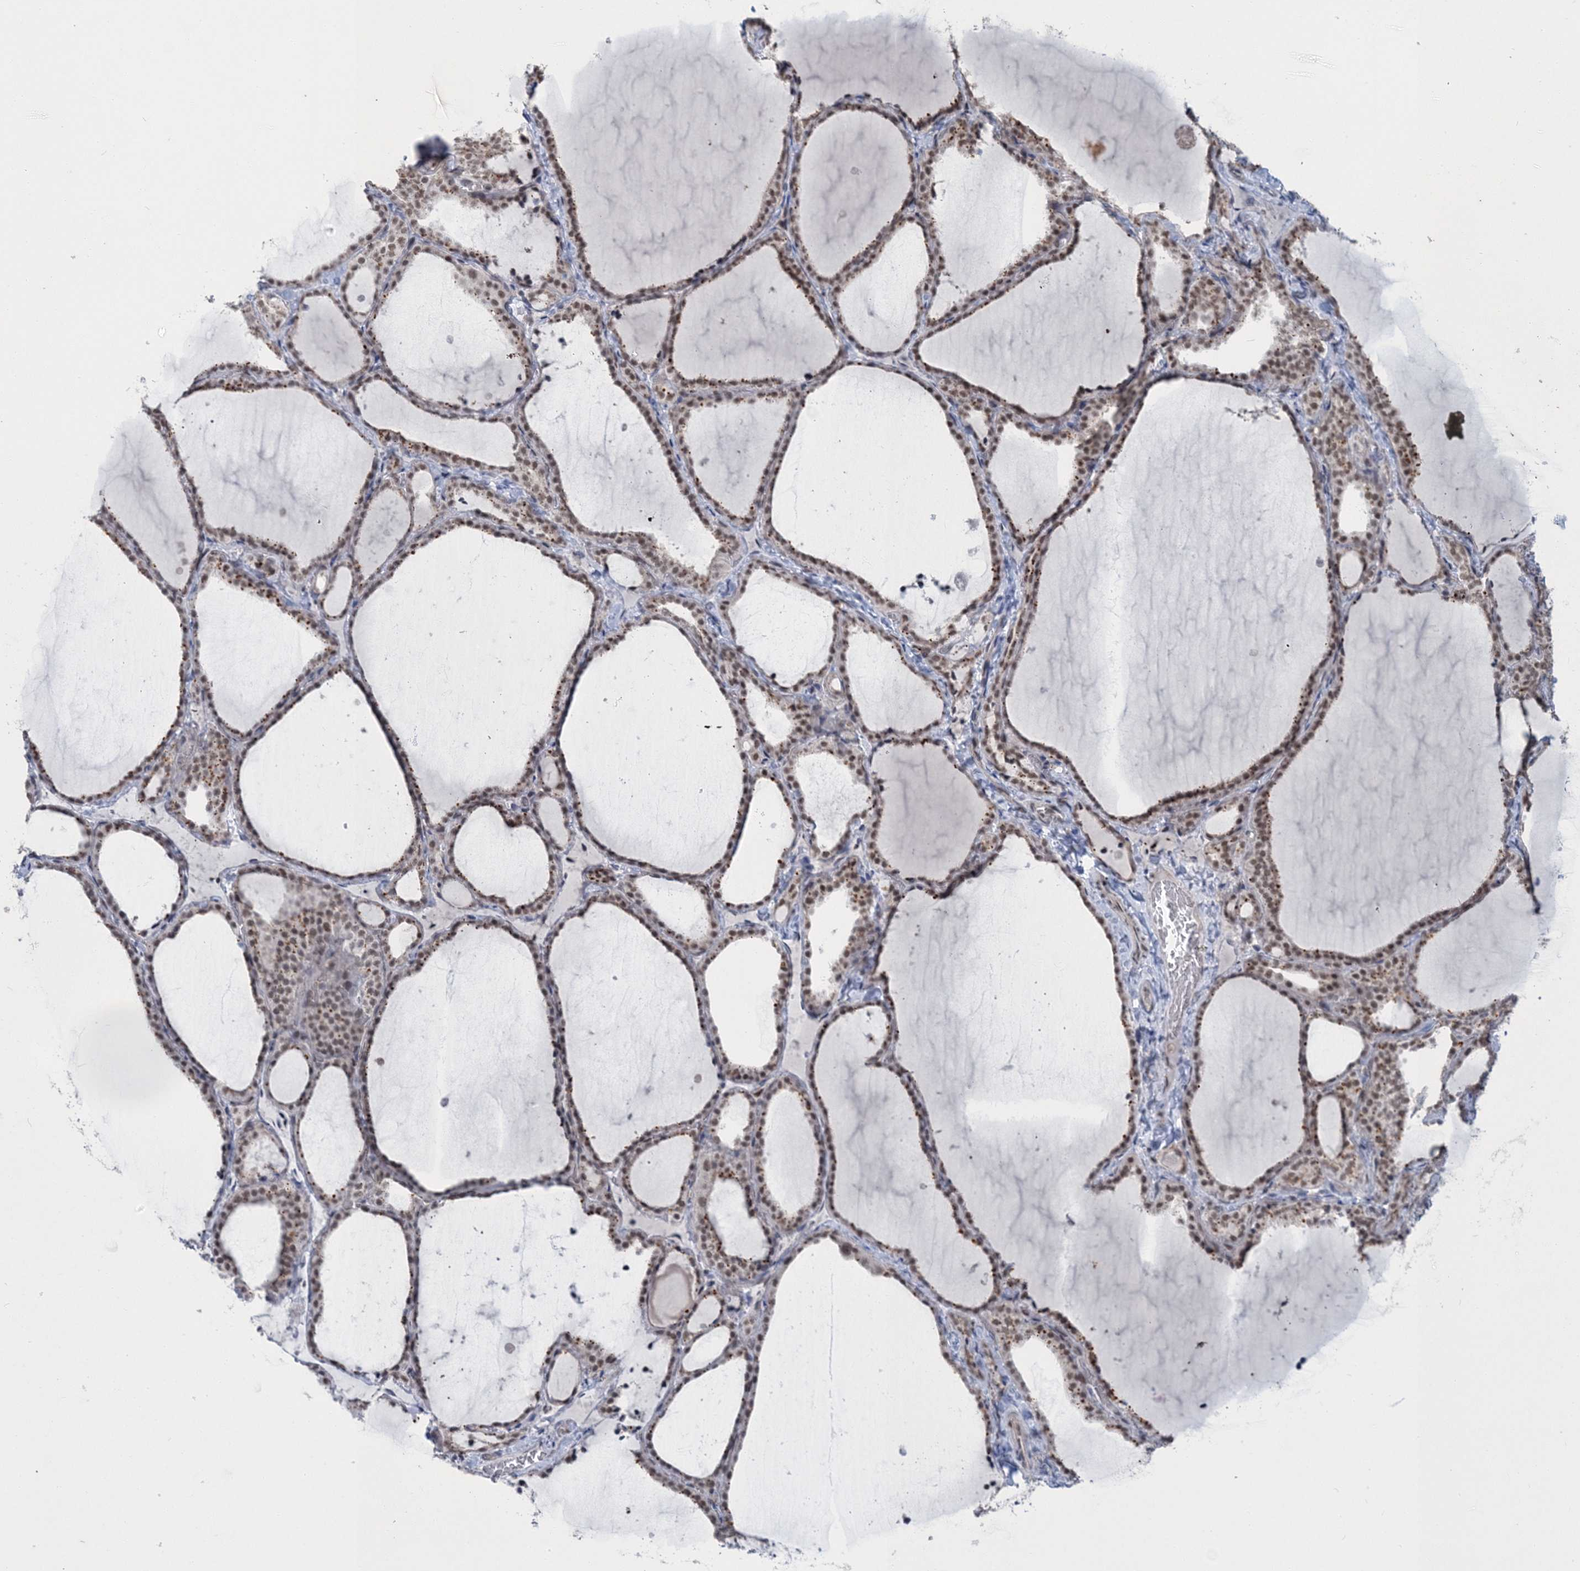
{"staining": {"intensity": "weak", "quantity": ">75%", "location": "cytoplasmic/membranous,nuclear"}, "tissue": "thyroid gland", "cell_type": "Glandular cells", "image_type": "normal", "snomed": [{"axis": "morphology", "description": "Normal tissue, NOS"}, {"axis": "topography", "description": "Thyroid gland"}], "caption": "Protein expression by IHC reveals weak cytoplasmic/membranous,nuclear positivity in about >75% of glandular cells in normal thyroid gland. (Stains: DAB (3,3'-diaminobenzidine) in brown, nuclei in blue, Microscopy: brightfield microscopy at high magnification).", "gene": "PDS5A", "patient": {"sex": "female", "age": 22}}